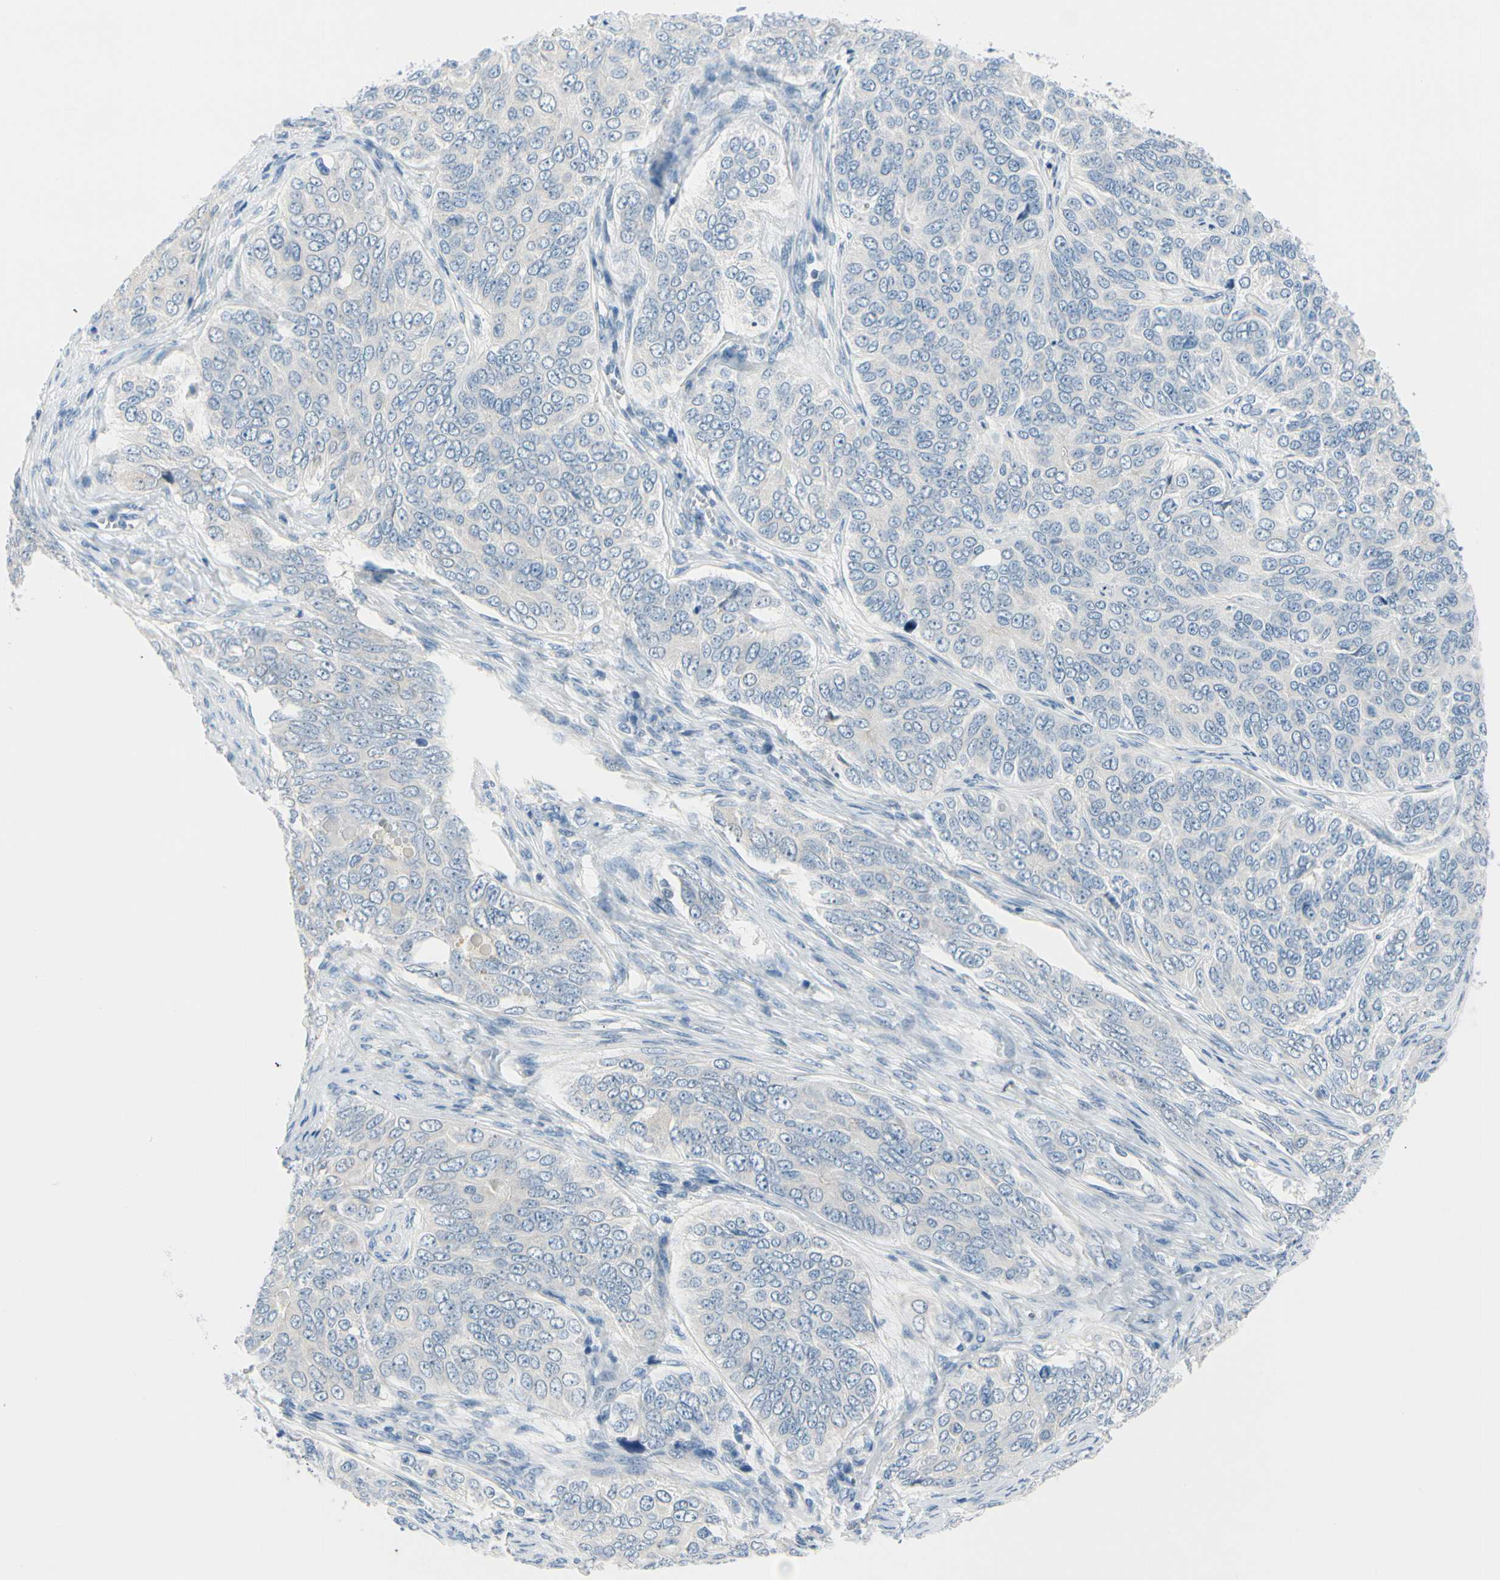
{"staining": {"intensity": "negative", "quantity": "none", "location": "none"}, "tissue": "ovarian cancer", "cell_type": "Tumor cells", "image_type": "cancer", "snomed": [{"axis": "morphology", "description": "Carcinoma, endometroid"}, {"axis": "topography", "description": "Ovary"}], "caption": "This is an IHC histopathology image of human ovarian cancer (endometroid carcinoma). There is no positivity in tumor cells.", "gene": "FCER2", "patient": {"sex": "female", "age": 51}}